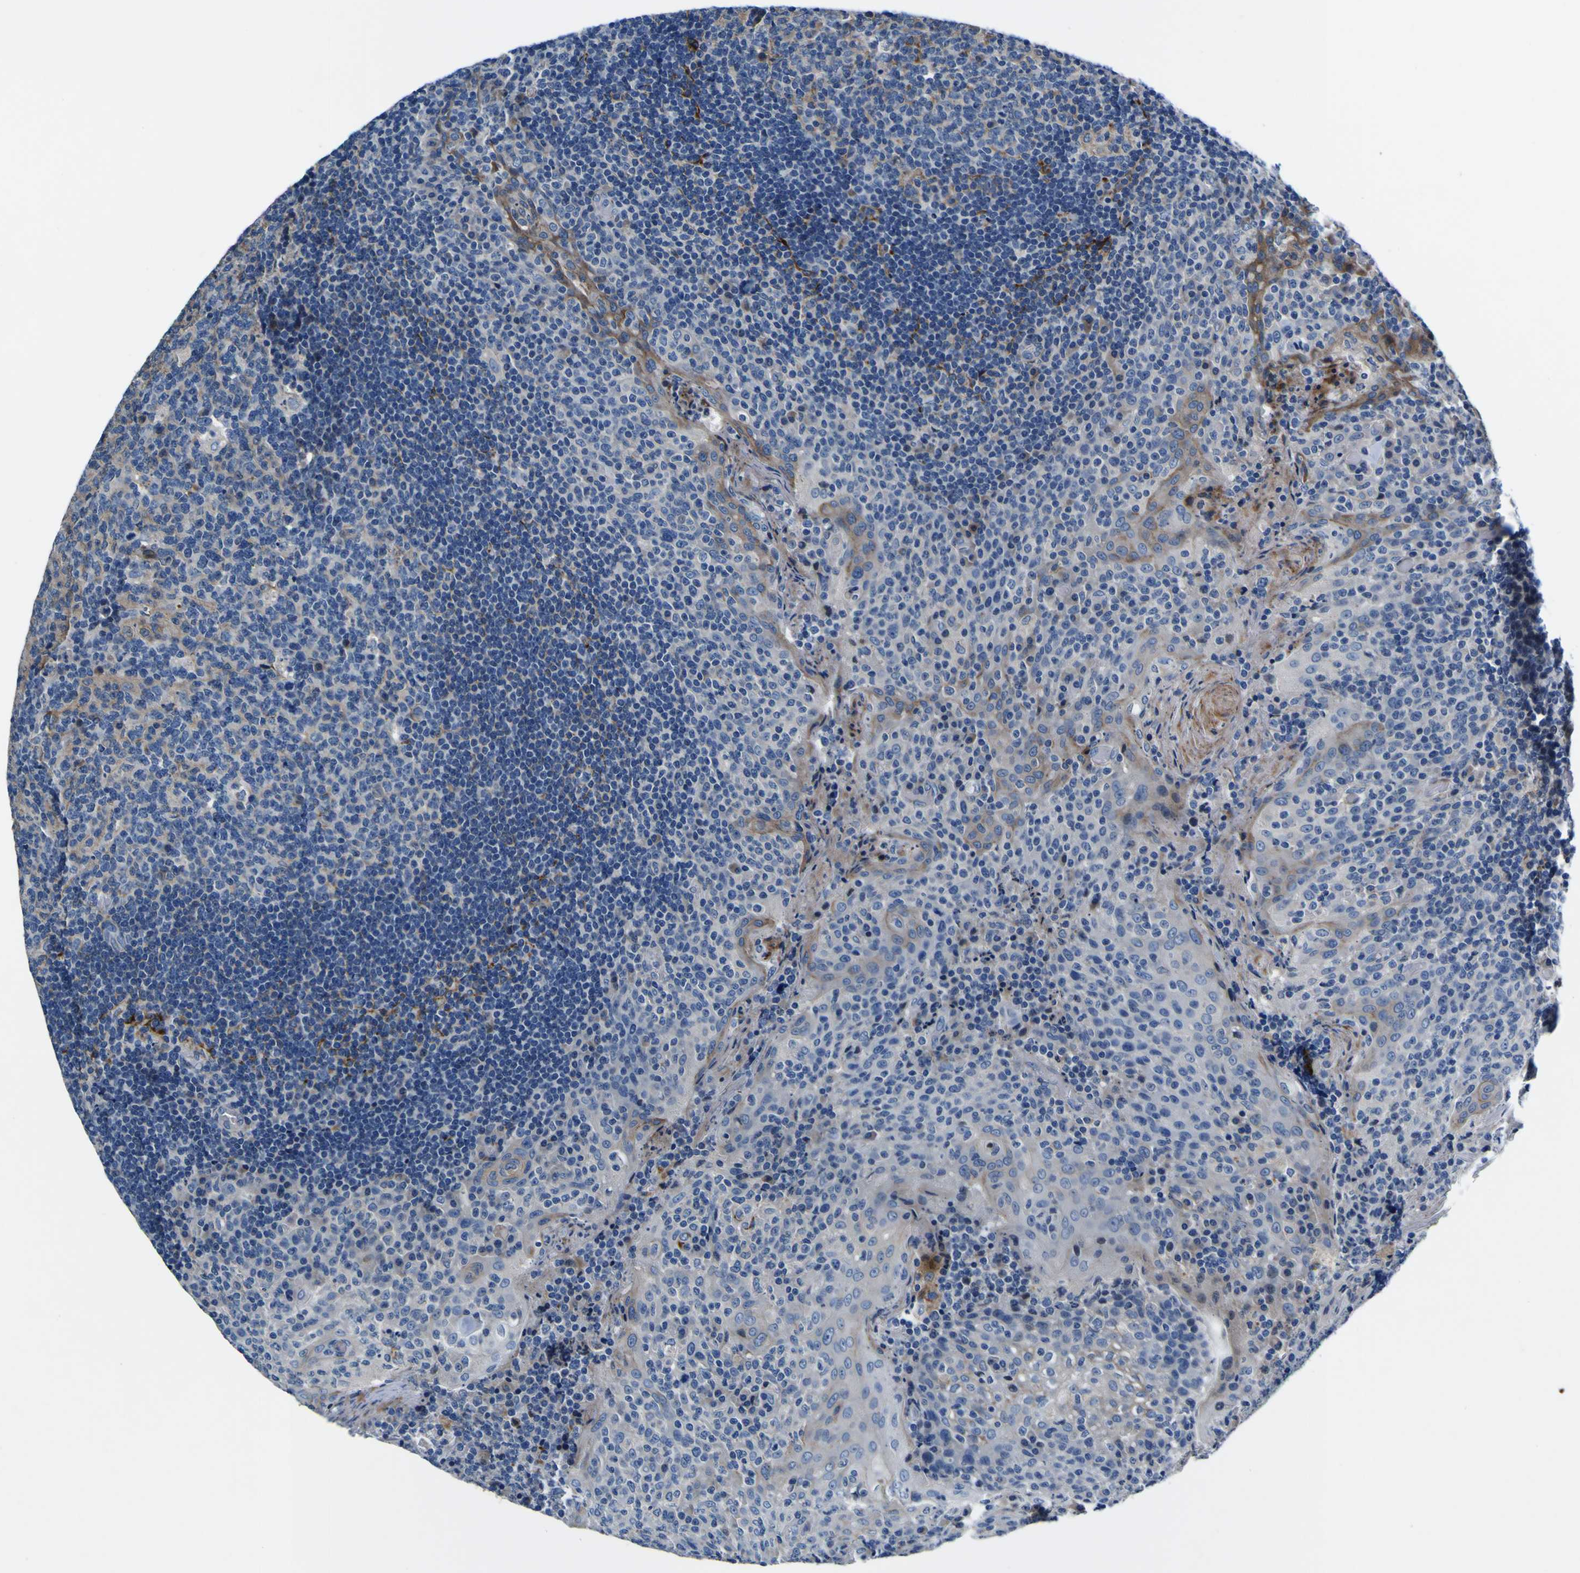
{"staining": {"intensity": "weak", "quantity": "25%-75%", "location": "cytoplasmic/membranous"}, "tissue": "tonsil", "cell_type": "Germinal center cells", "image_type": "normal", "snomed": [{"axis": "morphology", "description": "Normal tissue, NOS"}, {"axis": "topography", "description": "Tonsil"}], "caption": "A brown stain shows weak cytoplasmic/membranous positivity of a protein in germinal center cells of unremarkable human tonsil.", "gene": "AGAP3", "patient": {"sex": "male", "age": 17}}